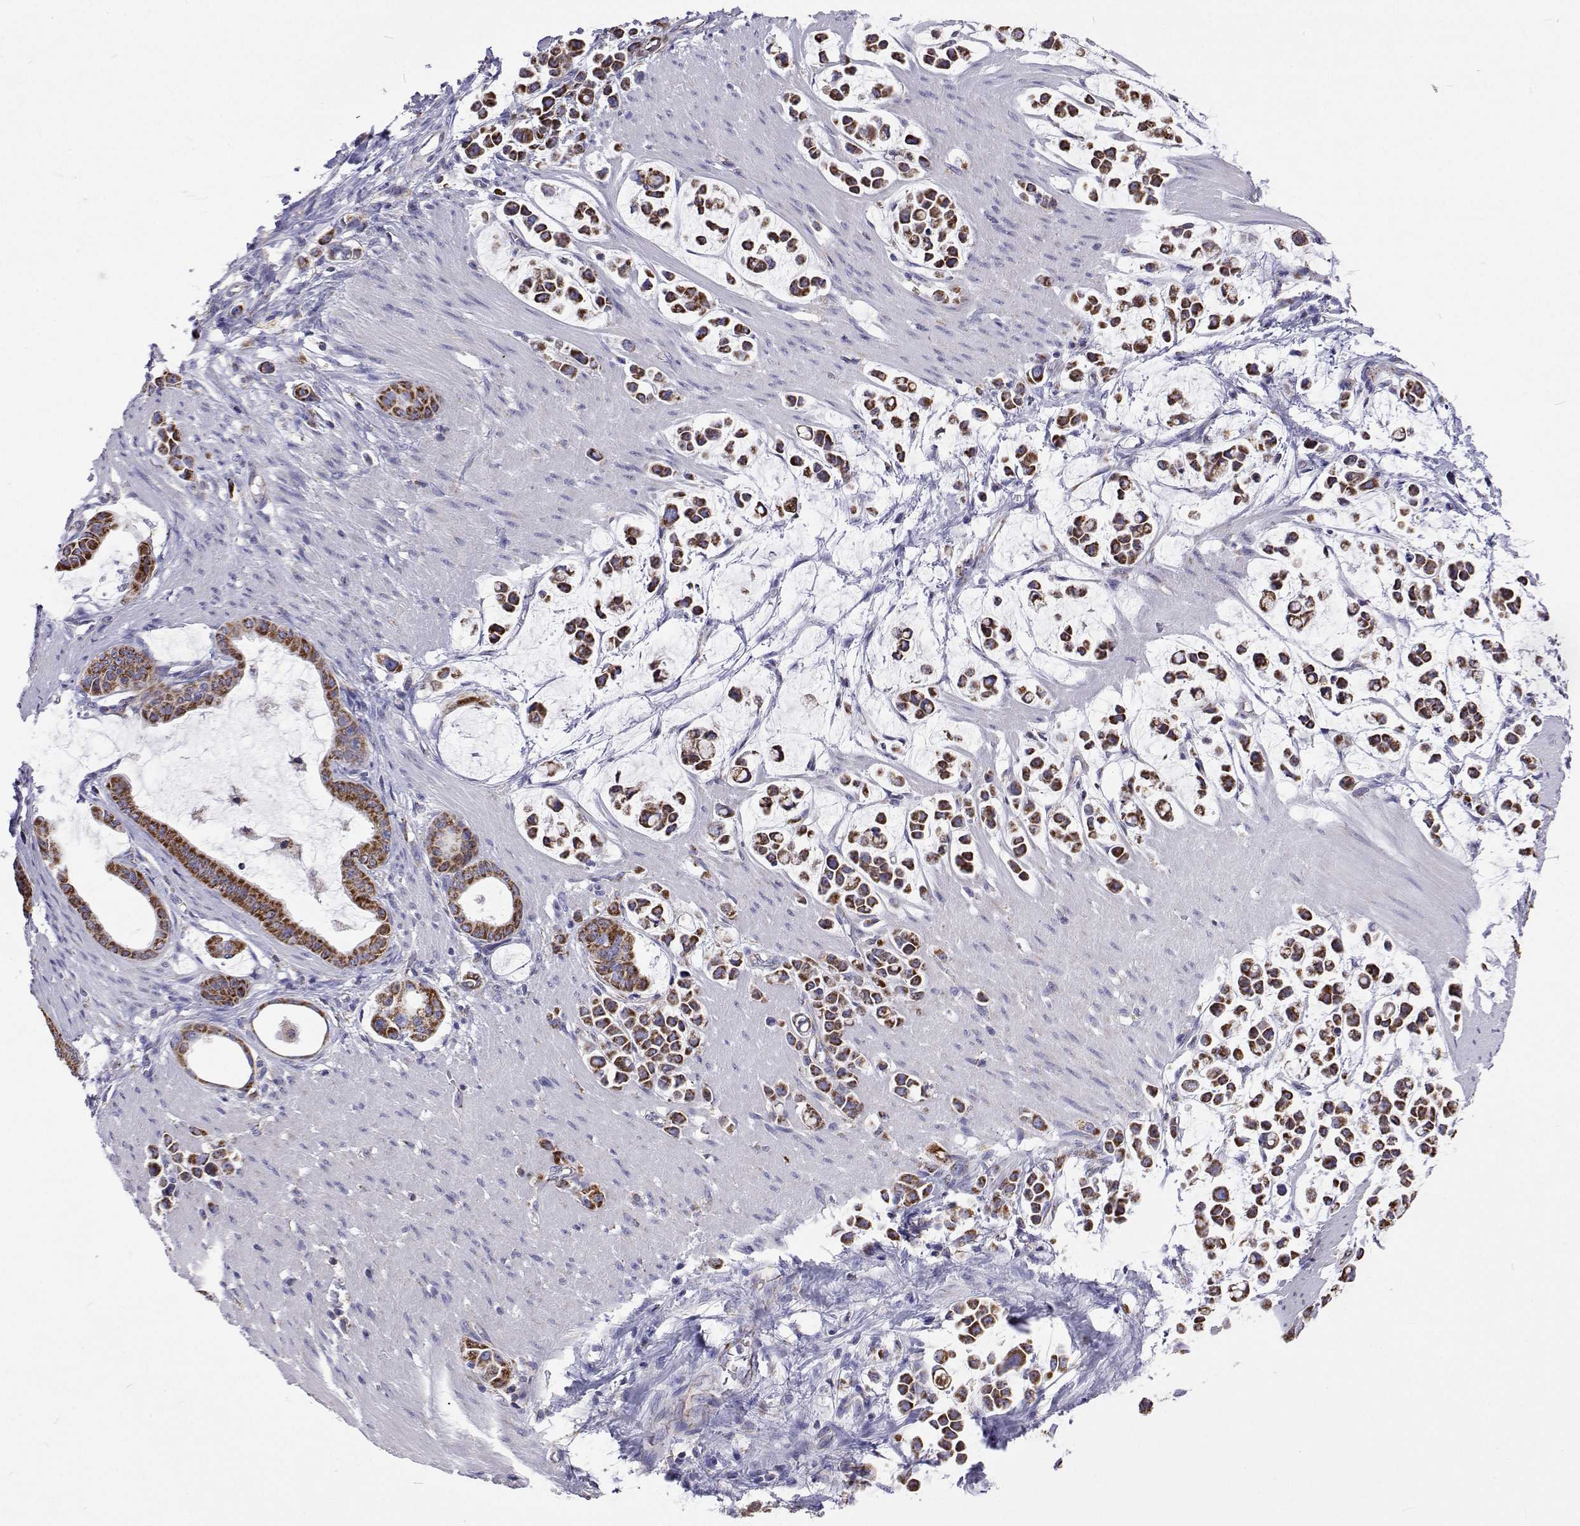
{"staining": {"intensity": "moderate", "quantity": ">75%", "location": "cytoplasmic/membranous"}, "tissue": "stomach cancer", "cell_type": "Tumor cells", "image_type": "cancer", "snomed": [{"axis": "morphology", "description": "Adenocarcinoma, NOS"}, {"axis": "topography", "description": "Stomach"}], "caption": "Protein staining of stomach cancer tissue shows moderate cytoplasmic/membranous positivity in about >75% of tumor cells.", "gene": "MCCC2", "patient": {"sex": "male", "age": 82}}